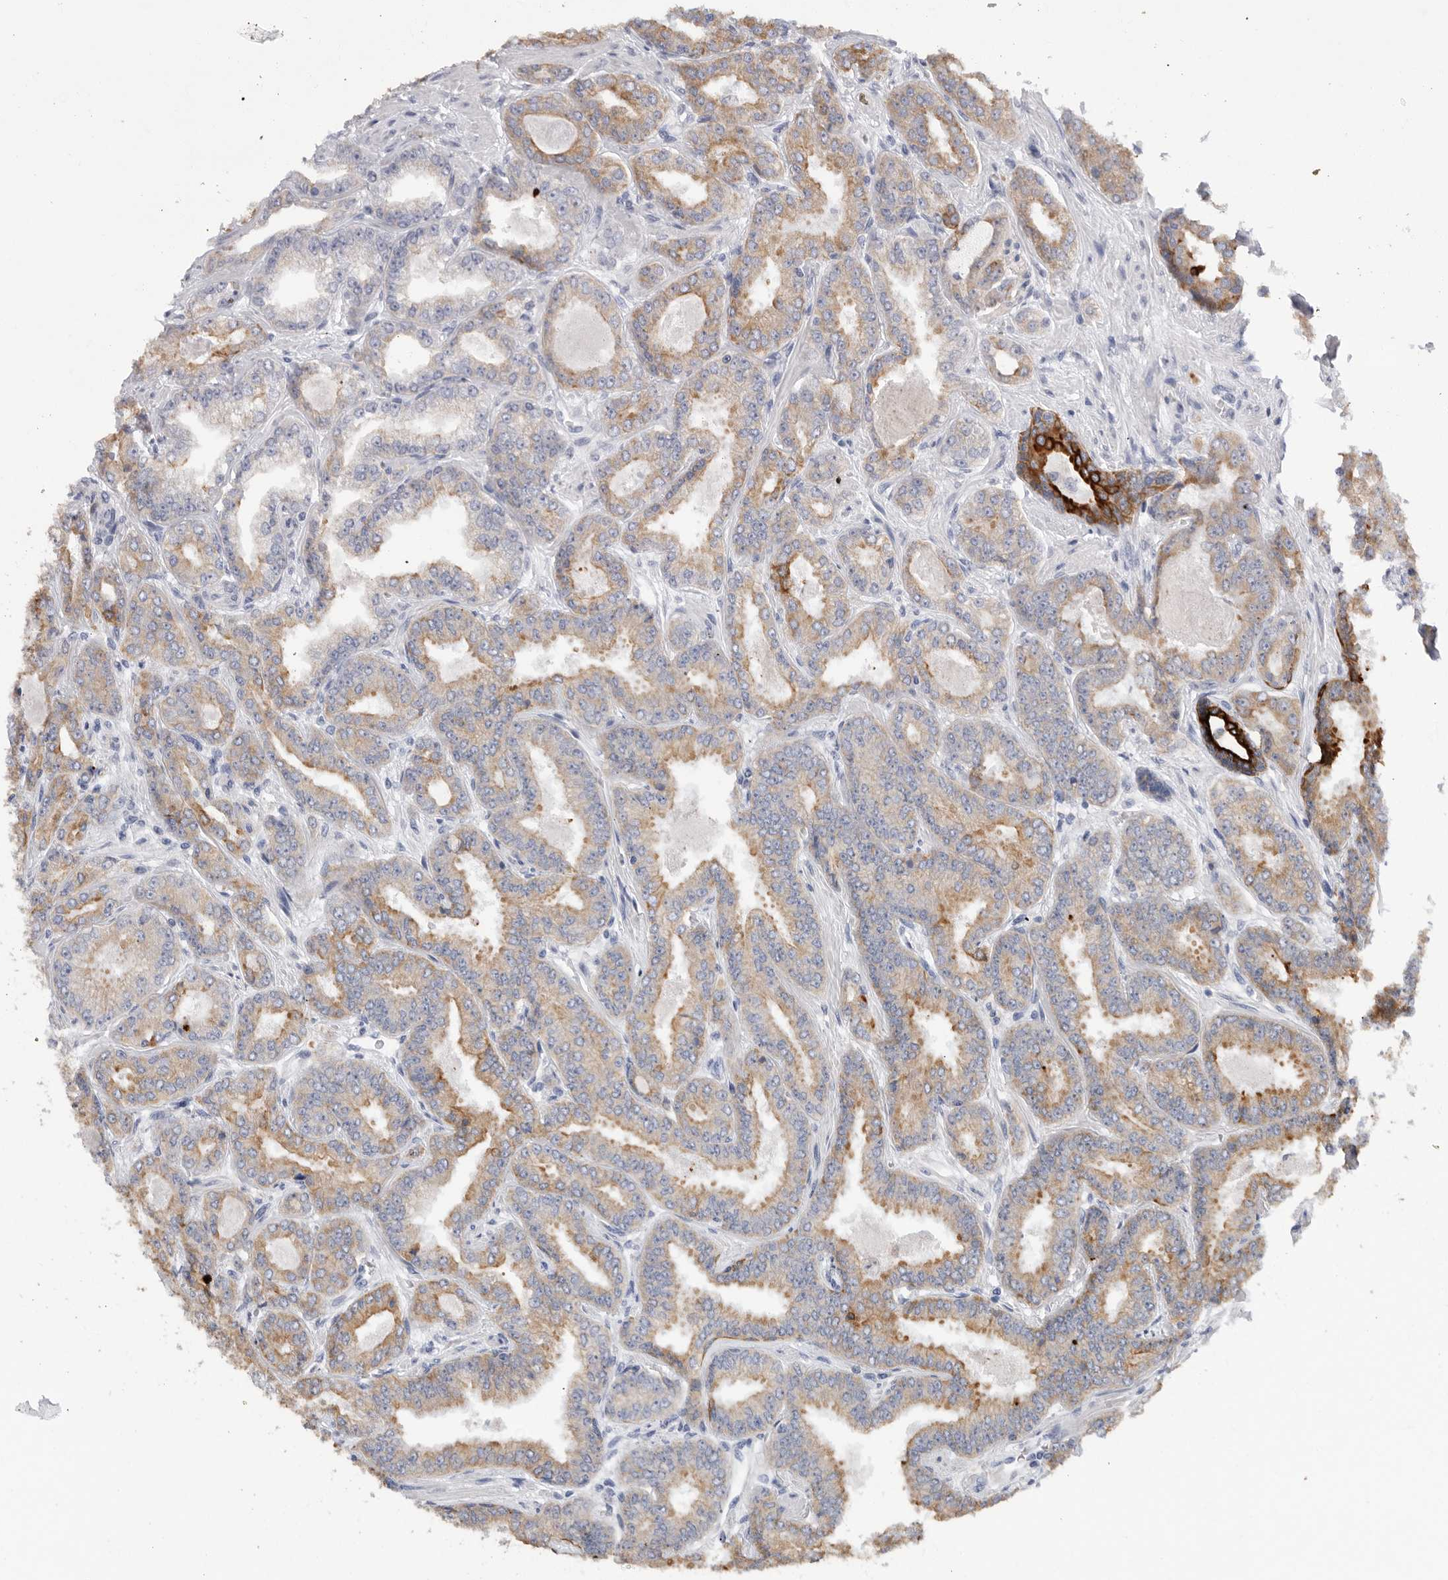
{"staining": {"intensity": "strong", "quantity": "<25%", "location": "cytoplasmic/membranous"}, "tissue": "prostate cancer", "cell_type": "Tumor cells", "image_type": "cancer", "snomed": [{"axis": "morphology", "description": "Adenocarcinoma, High grade"}, {"axis": "topography", "description": "Prostate"}], "caption": "Prostate adenocarcinoma (high-grade) stained for a protein exhibits strong cytoplasmic/membranous positivity in tumor cells.", "gene": "MTFR1L", "patient": {"sex": "male", "age": 71}}